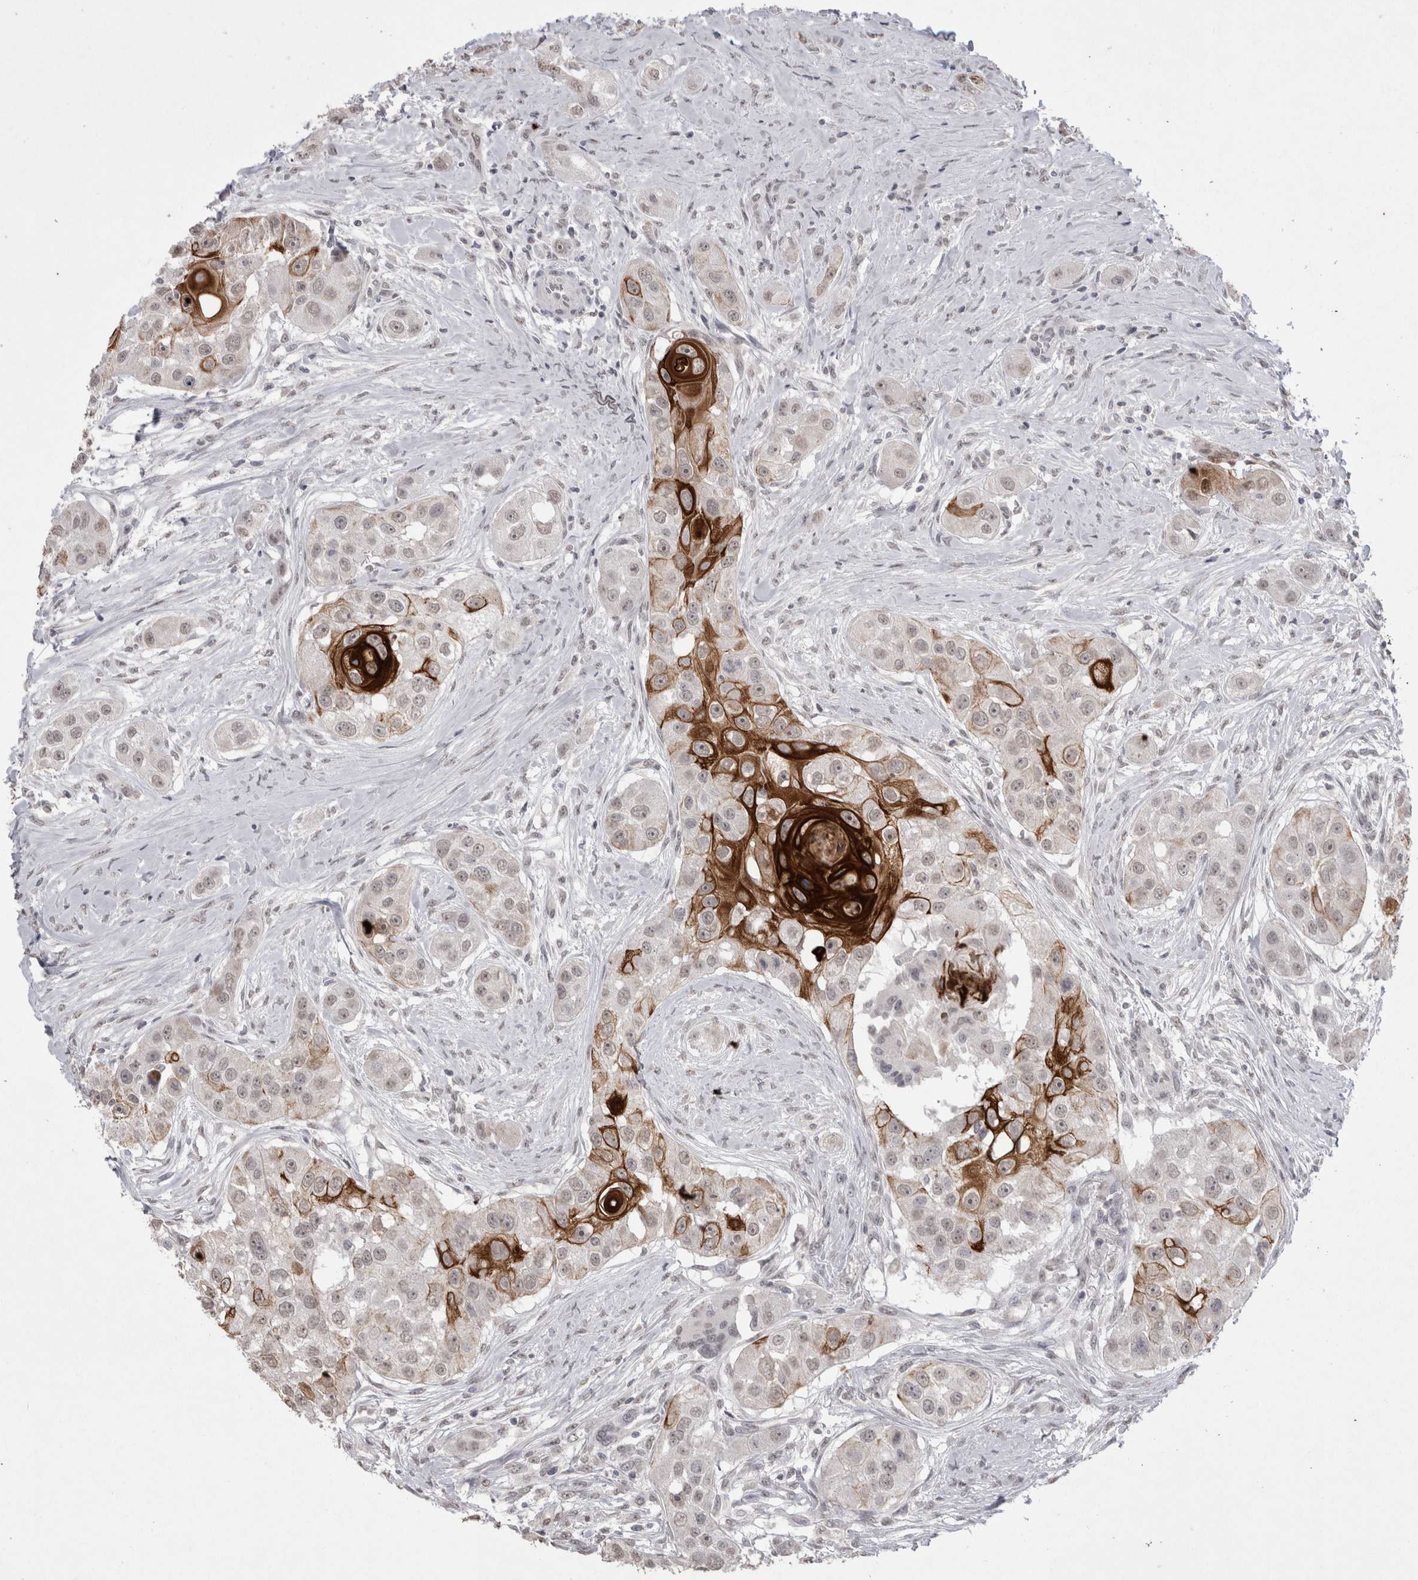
{"staining": {"intensity": "strong", "quantity": "<25%", "location": "cytoplasmic/membranous"}, "tissue": "head and neck cancer", "cell_type": "Tumor cells", "image_type": "cancer", "snomed": [{"axis": "morphology", "description": "Normal tissue, NOS"}, {"axis": "morphology", "description": "Squamous cell carcinoma, NOS"}, {"axis": "topography", "description": "Skeletal muscle"}, {"axis": "topography", "description": "Head-Neck"}], "caption": "High-magnification brightfield microscopy of head and neck squamous cell carcinoma stained with DAB (brown) and counterstained with hematoxylin (blue). tumor cells exhibit strong cytoplasmic/membranous expression is identified in approximately<25% of cells. The staining was performed using DAB (3,3'-diaminobenzidine) to visualize the protein expression in brown, while the nuclei were stained in blue with hematoxylin (Magnification: 20x).", "gene": "DDX4", "patient": {"sex": "male", "age": 51}}